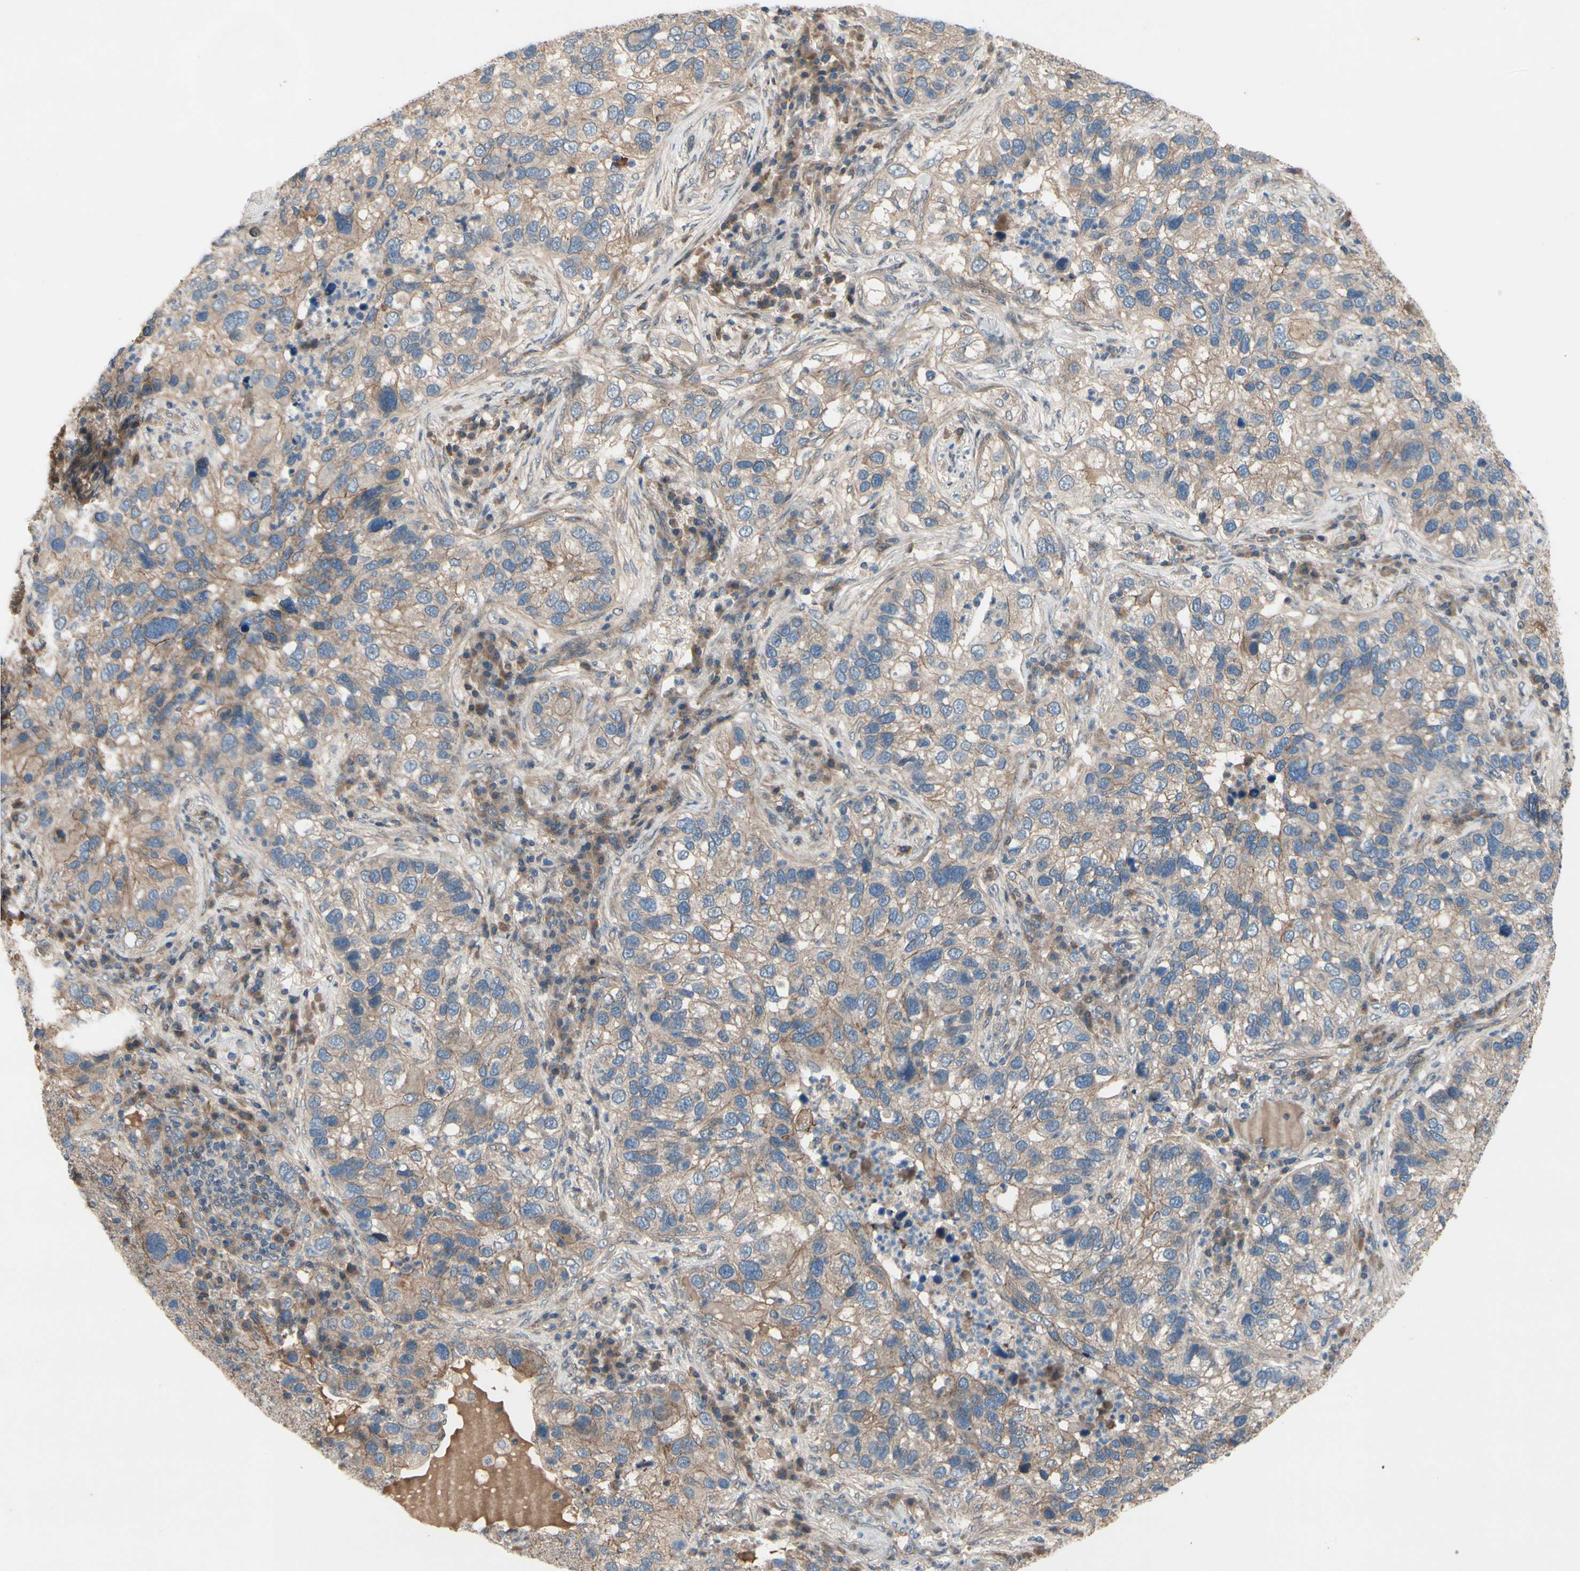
{"staining": {"intensity": "weak", "quantity": ">75%", "location": "cytoplasmic/membranous"}, "tissue": "lung cancer", "cell_type": "Tumor cells", "image_type": "cancer", "snomed": [{"axis": "morphology", "description": "Normal tissue, NOS"}, {"axis": "morphology", "description": "Adenocarcinoma, NOS"}, {"axis": "topography", "description": "Bronchus"}, {"axis": "topography", "description": "Lung"}], "caption": "The histopathology image exhibits immunohistochemical staining of lung adenocarcinoma. There is weak cytoplasmic/membranous positivity is identified in about >75% of tumor cells.", "gene": "ICAM5", "patient": {"sex": "male", "age": 54}}